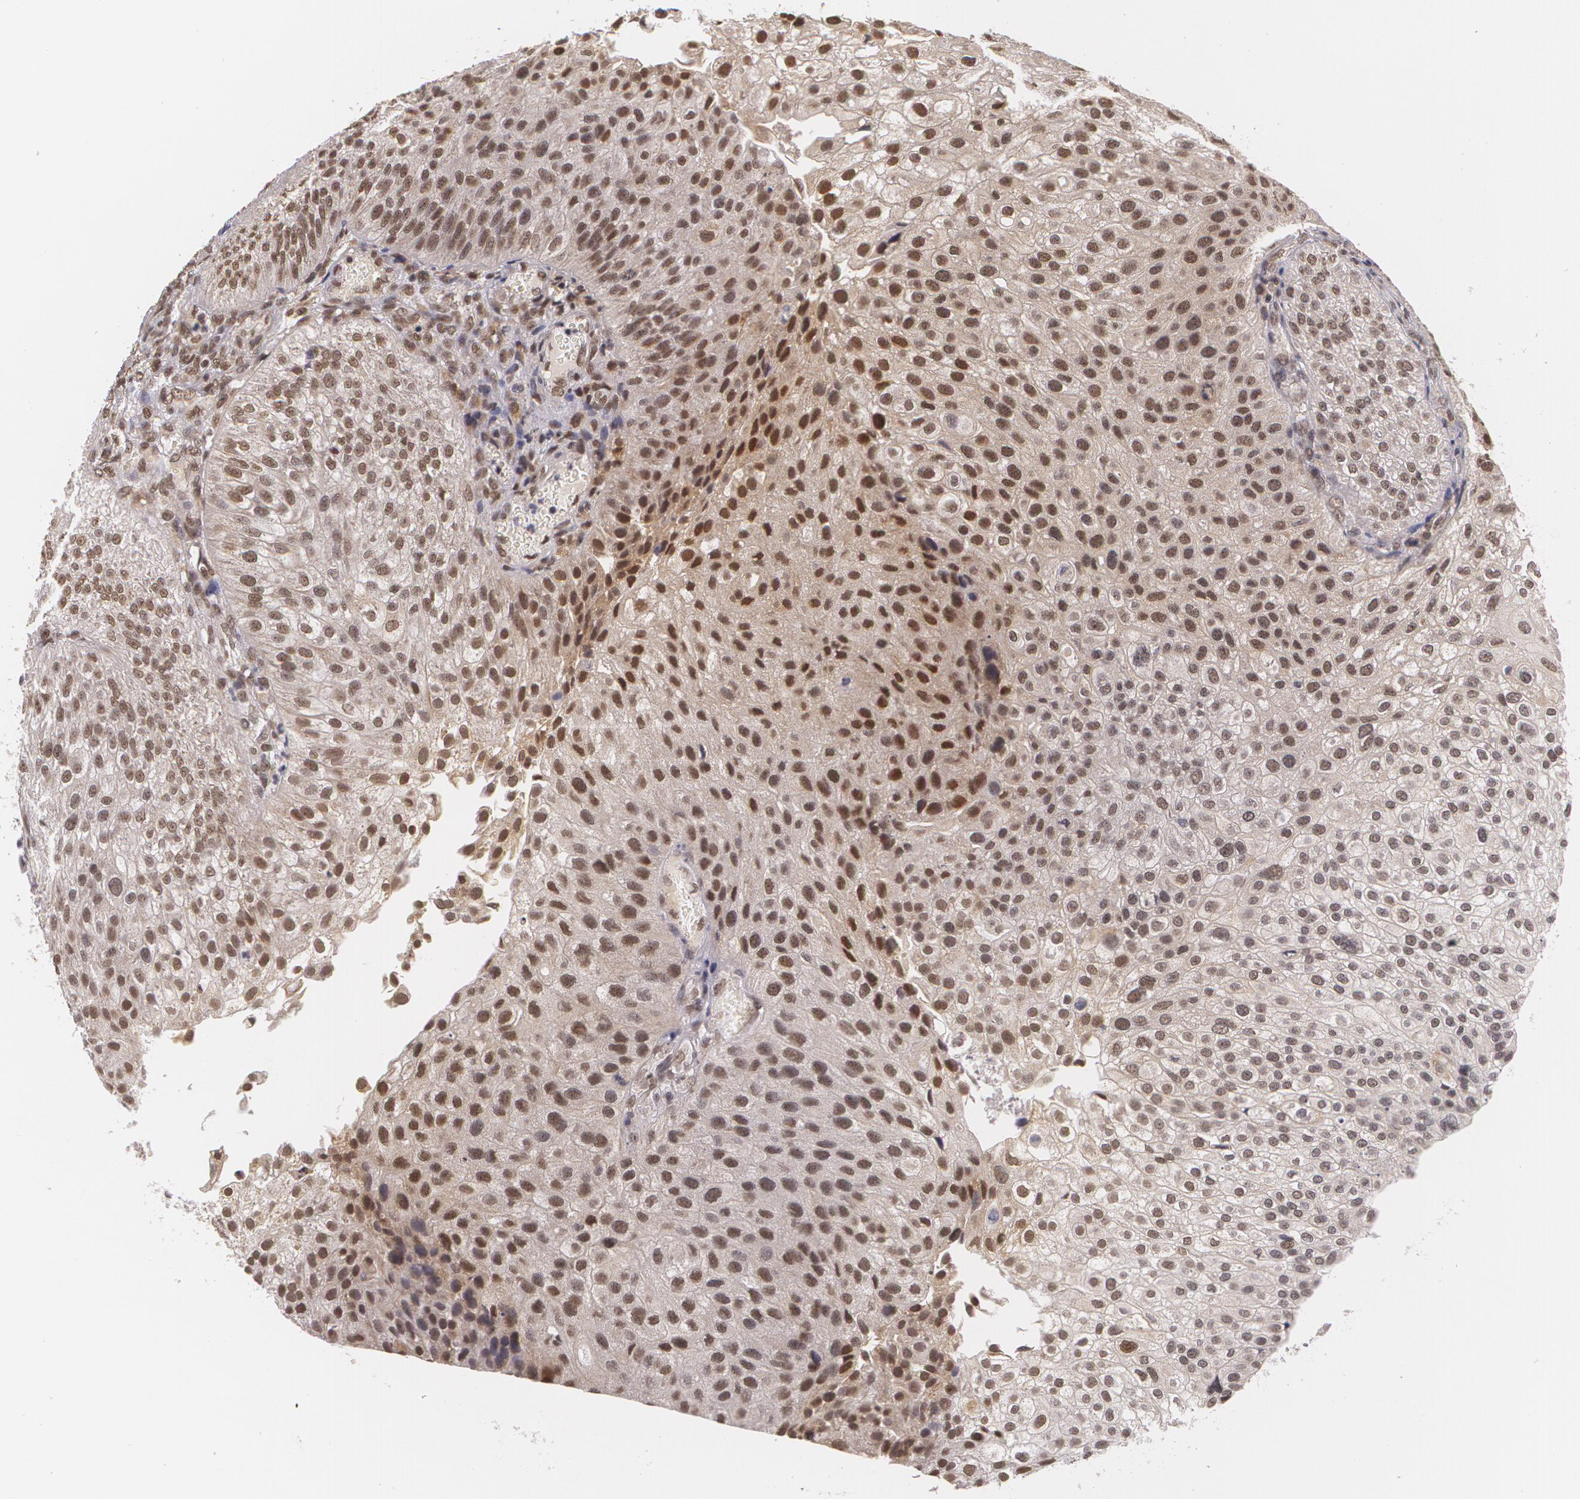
{"staining": {"intensity": "moderate", "quantity": ">75%", "location": "nuclear"}, "tissue": "urothelial cancer", "cell_type": "Tumor cells", "image_type": "cancer", "snomed": [{"axis": "morphology", "description": "Urothelial carcinoma, Low grade"}, {"axis": "topography", "description": "Urinary bladder"}], "caption": "A photomicrograph of urothelial carcinoma (low-grade) stained for a protein reveals moderate nuclear brown staining in tumor cells. The protein is stained brown, and the nuclei are stained in blue (DAB IHC with brightfield microscopy, high magnification).", "gene": "ALX1", "patient": {"sex": "female", "age": 89}}